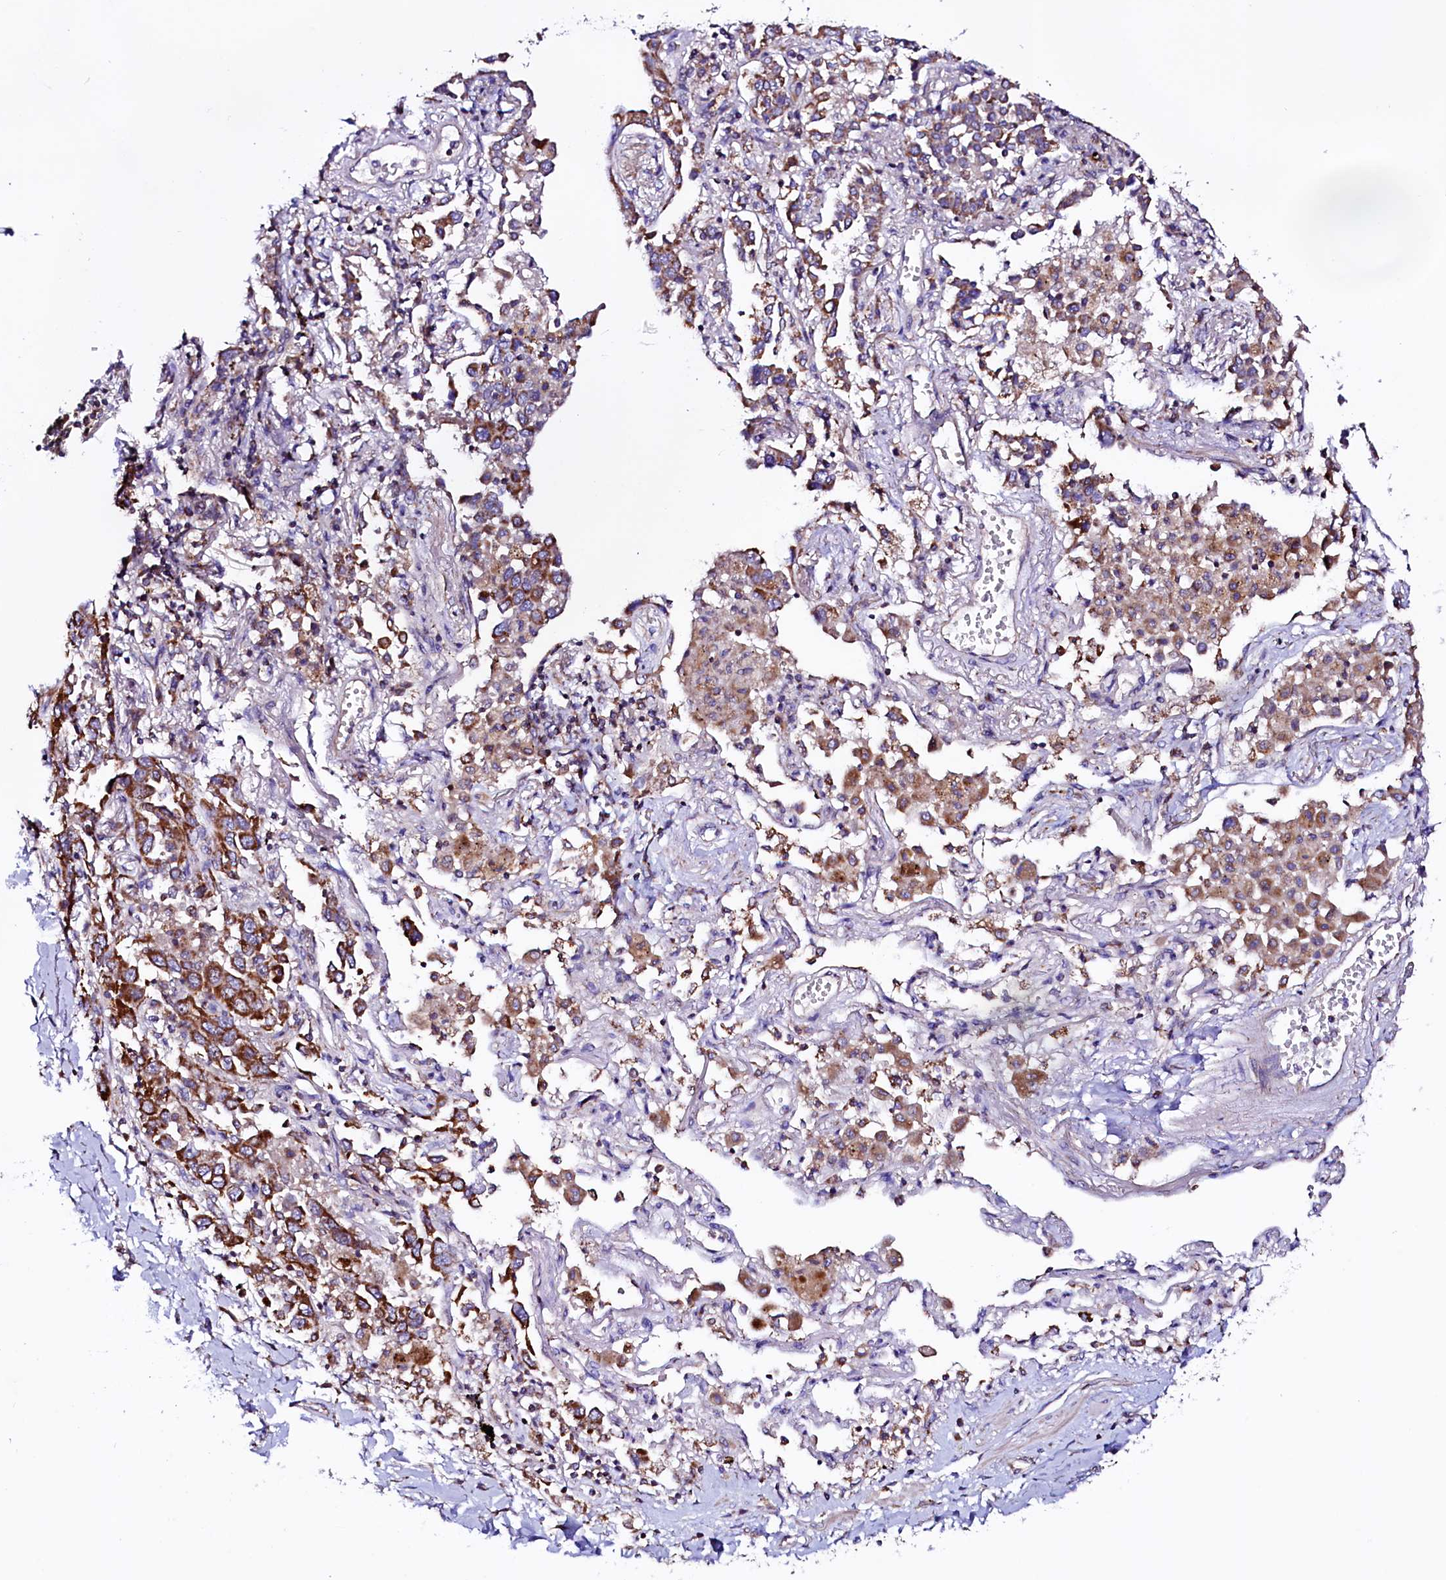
{"staining": {"intensity": "moderate", "quantity": ">75%", "location": "cytoplasmic/membranous"}, "tissue": "lung cancer", "cell_type": "Tumor cells", "image_type": "cancer", "snomed": [{"axis": "morphology", "description": "Adenocarcinoma, NOS"}, {"axis": "topography", "description": "Lung"}], "caption": "Moderate cytoplasmic/membranous positivity is seen in approximately >75% of tumor cells in lung adenocarcinoma.", "gene": "STARD5", "patient": {"sex": "male", "age": 67}}